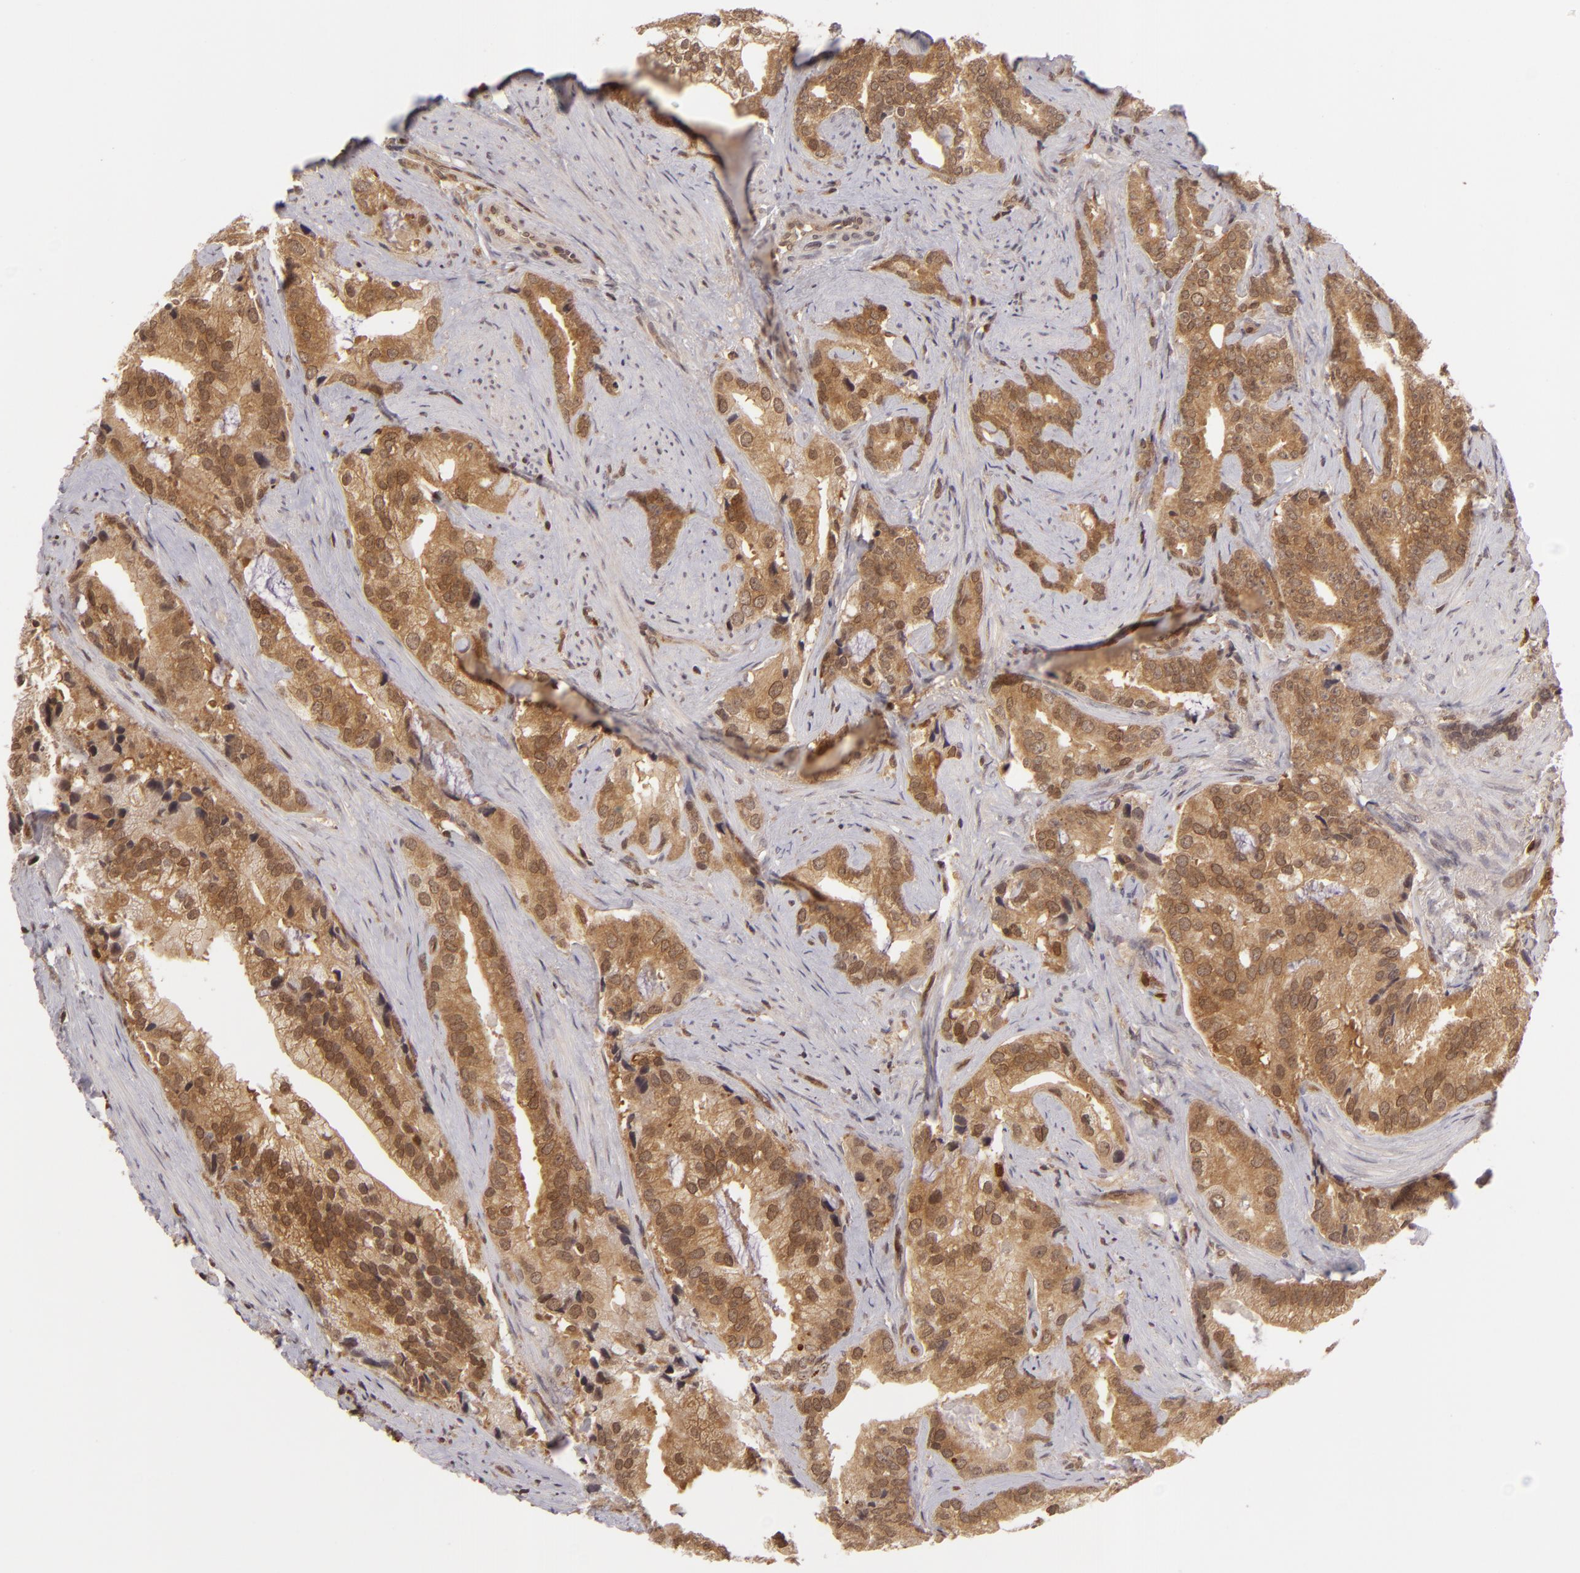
{"staining": {"intensity": "strong", "quantity": ">75%", "location": "cytoplasmic/membranous"}, "tissue": "prostate cancer", "cell_type": "Tumor cells", "image_type": "cancer", "snomed": [{"axis": "morphology", "description": "Adenocarcinoma, Low grade"}, {"axis": "topography", "description": "Prostate"}], "caption": "Protein staining of prostate adenocarcinoma (low-grade) tissue exhibits strong cytoplasmic/membranous expression in approximately >75% of tumor cells. The staining was performed using DAB to visualize the protein expression in brown, while the nuclei were stained in blue with hematoxylin (Magnification: 20x).", "gene": "ZBTB33", "patient": {"sex": "male", "age": 71}}